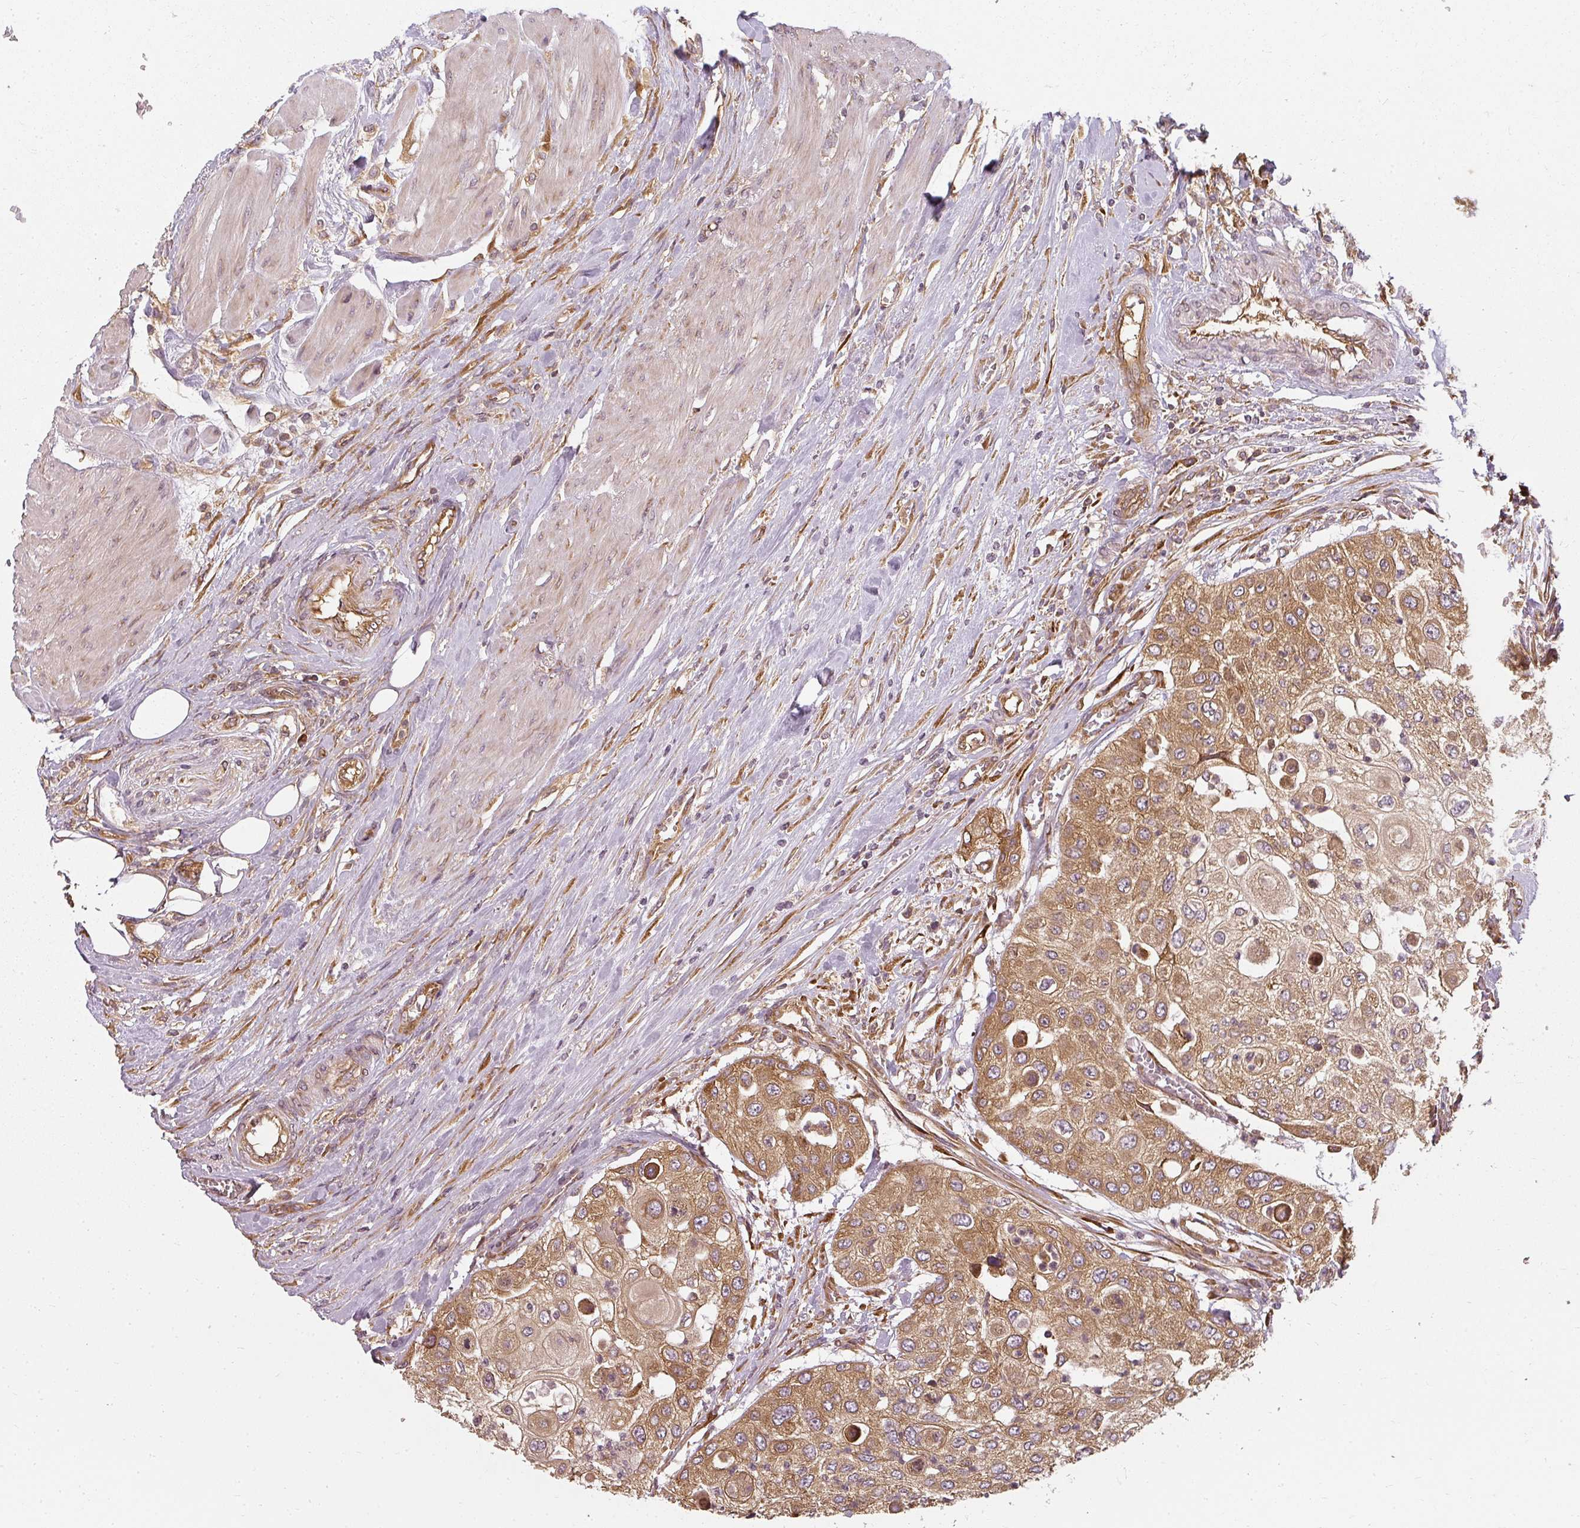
{"staining": {"intensity": "moderate", "quantity": ">75%", "location": "cytoplasmic/membranous"}, "tissue": "urothelial cancer", "cell_type": "Tumor cells", "image_type": "cancer", "snomed": [{"axis": "morphology", "description": "Urothelial carcinoma, High grade"}, {"axis": "topography", "description": "Urinary bladder"}], "caption": "A brown stain labels moderate cytoplasmic/membranous positivity of a protein in high-grade urothelial carcinoma tumor cells.", "gene": "RPL24", "patient": {"sex": "female", "age": 79}}